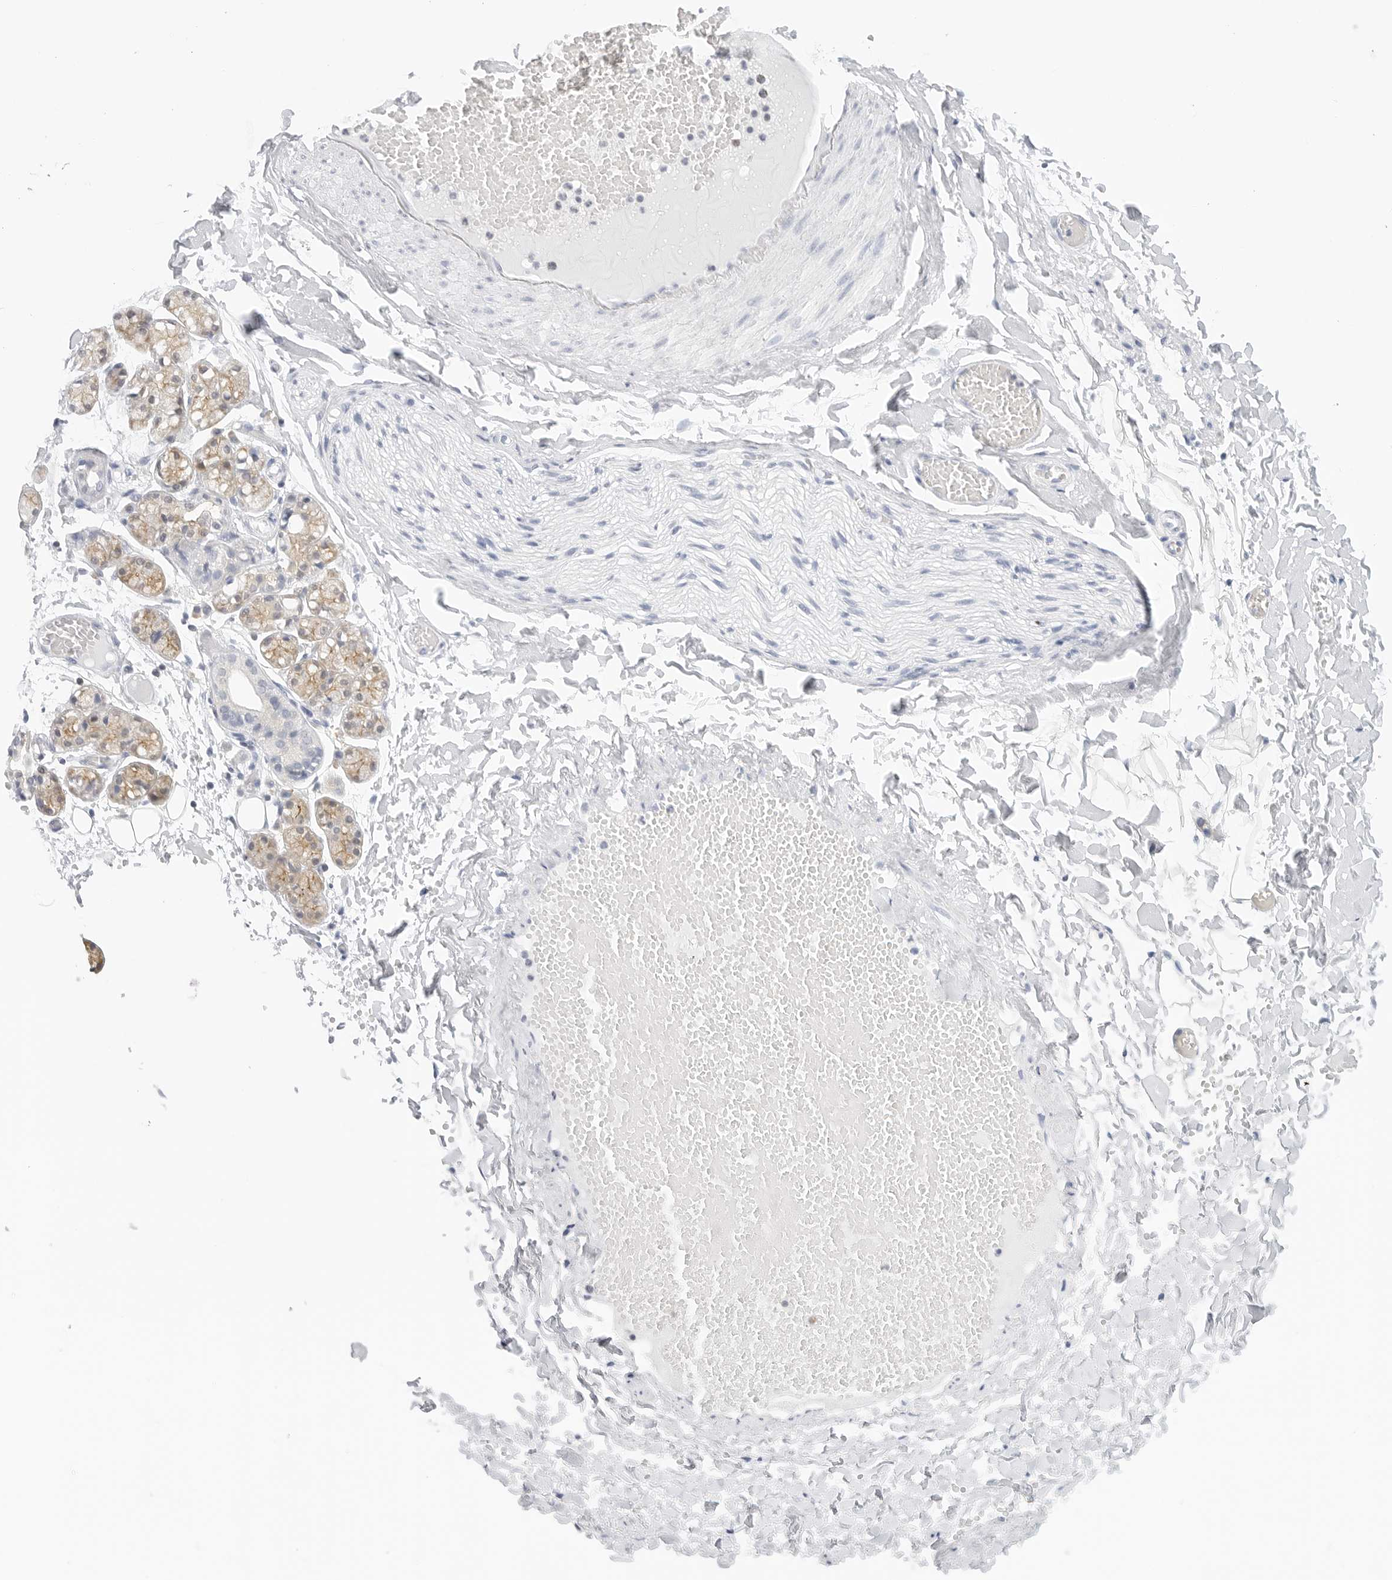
{"staining": {"intensity": "moderate", "quantity": "25%-75%", "location": "cytoplasmic/membranous"}, "tissue": "salivary gland", "cell_type": "Glandular cells", "image_type": "normal", "snomed": [{"axis": "morphology", "description": "Normal tissue, NOS"}, {"axis": "topography", "description": "Salivary gland"}], "caption": "Glandular cells display medium levels of moderate cytoplasmic/membranous positivity in about 25%-75% of cells in unremarkable human salivary gland. (Brightfield microscopy of DAB IHC at high magnification).", "gene": "SLC9A3R1", "patient": {"sex": "male", "age": 63}}